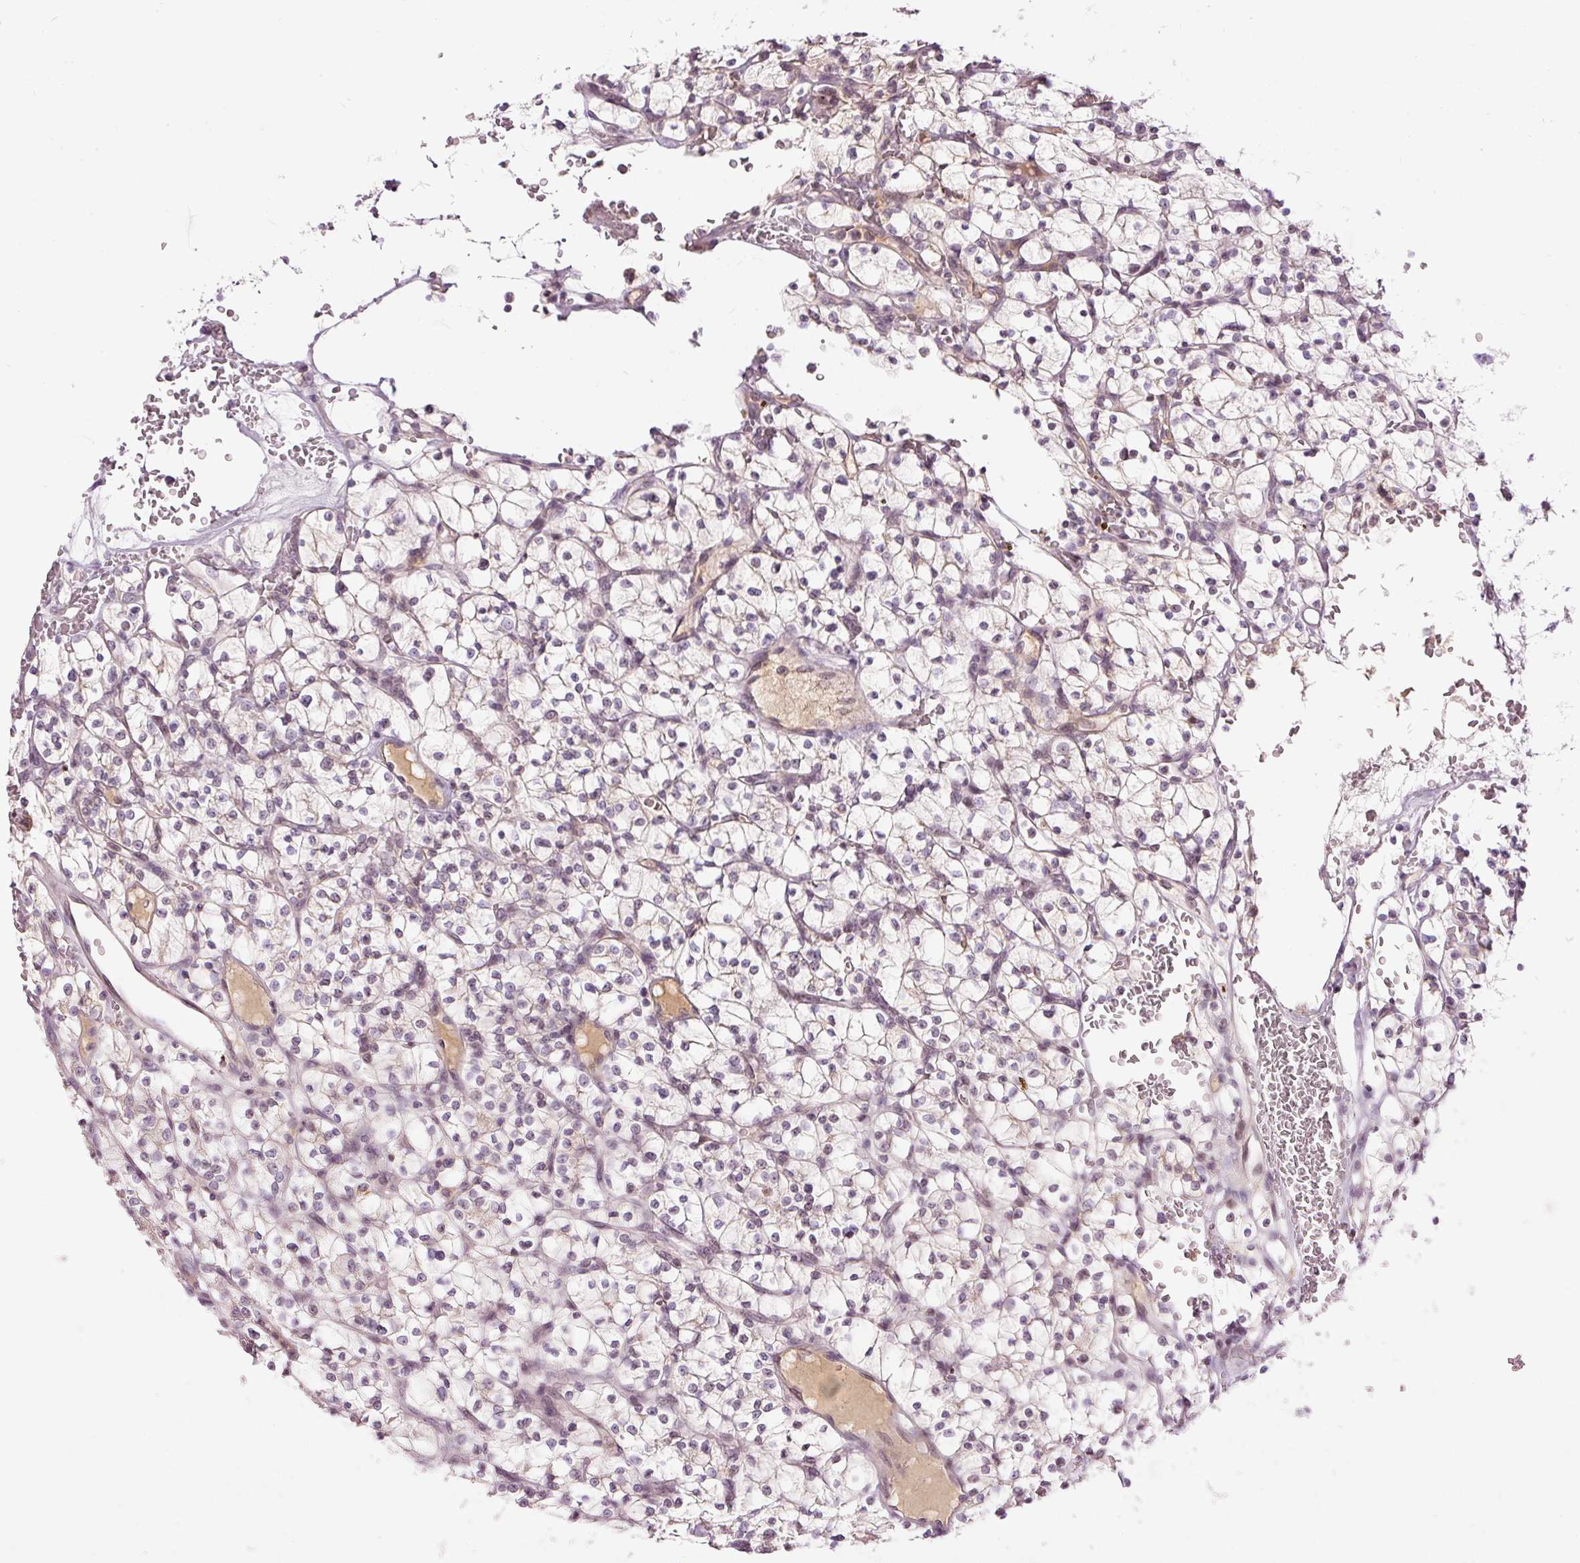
{"staining": {"intensity": "negative", "quantity": "none", "location": "none"}, "tissue": "renal cancer", "cell_type": "Tumor cells", "image_type": "cancer", "snomed": [{"axis": "morphology", "description": "Adenocarcinoma, NOS"}, {"axis": "topography", "description": "Kidney"}], "caption": "Immunohistochemistry (IHC) image of neoplastic tissue: adenocarcinoma (renal) stained with DAB shows no significant protein positivity in tumor cells.", "gene": "ABHD11", "patient": {"sex": "female", "age": 64}}